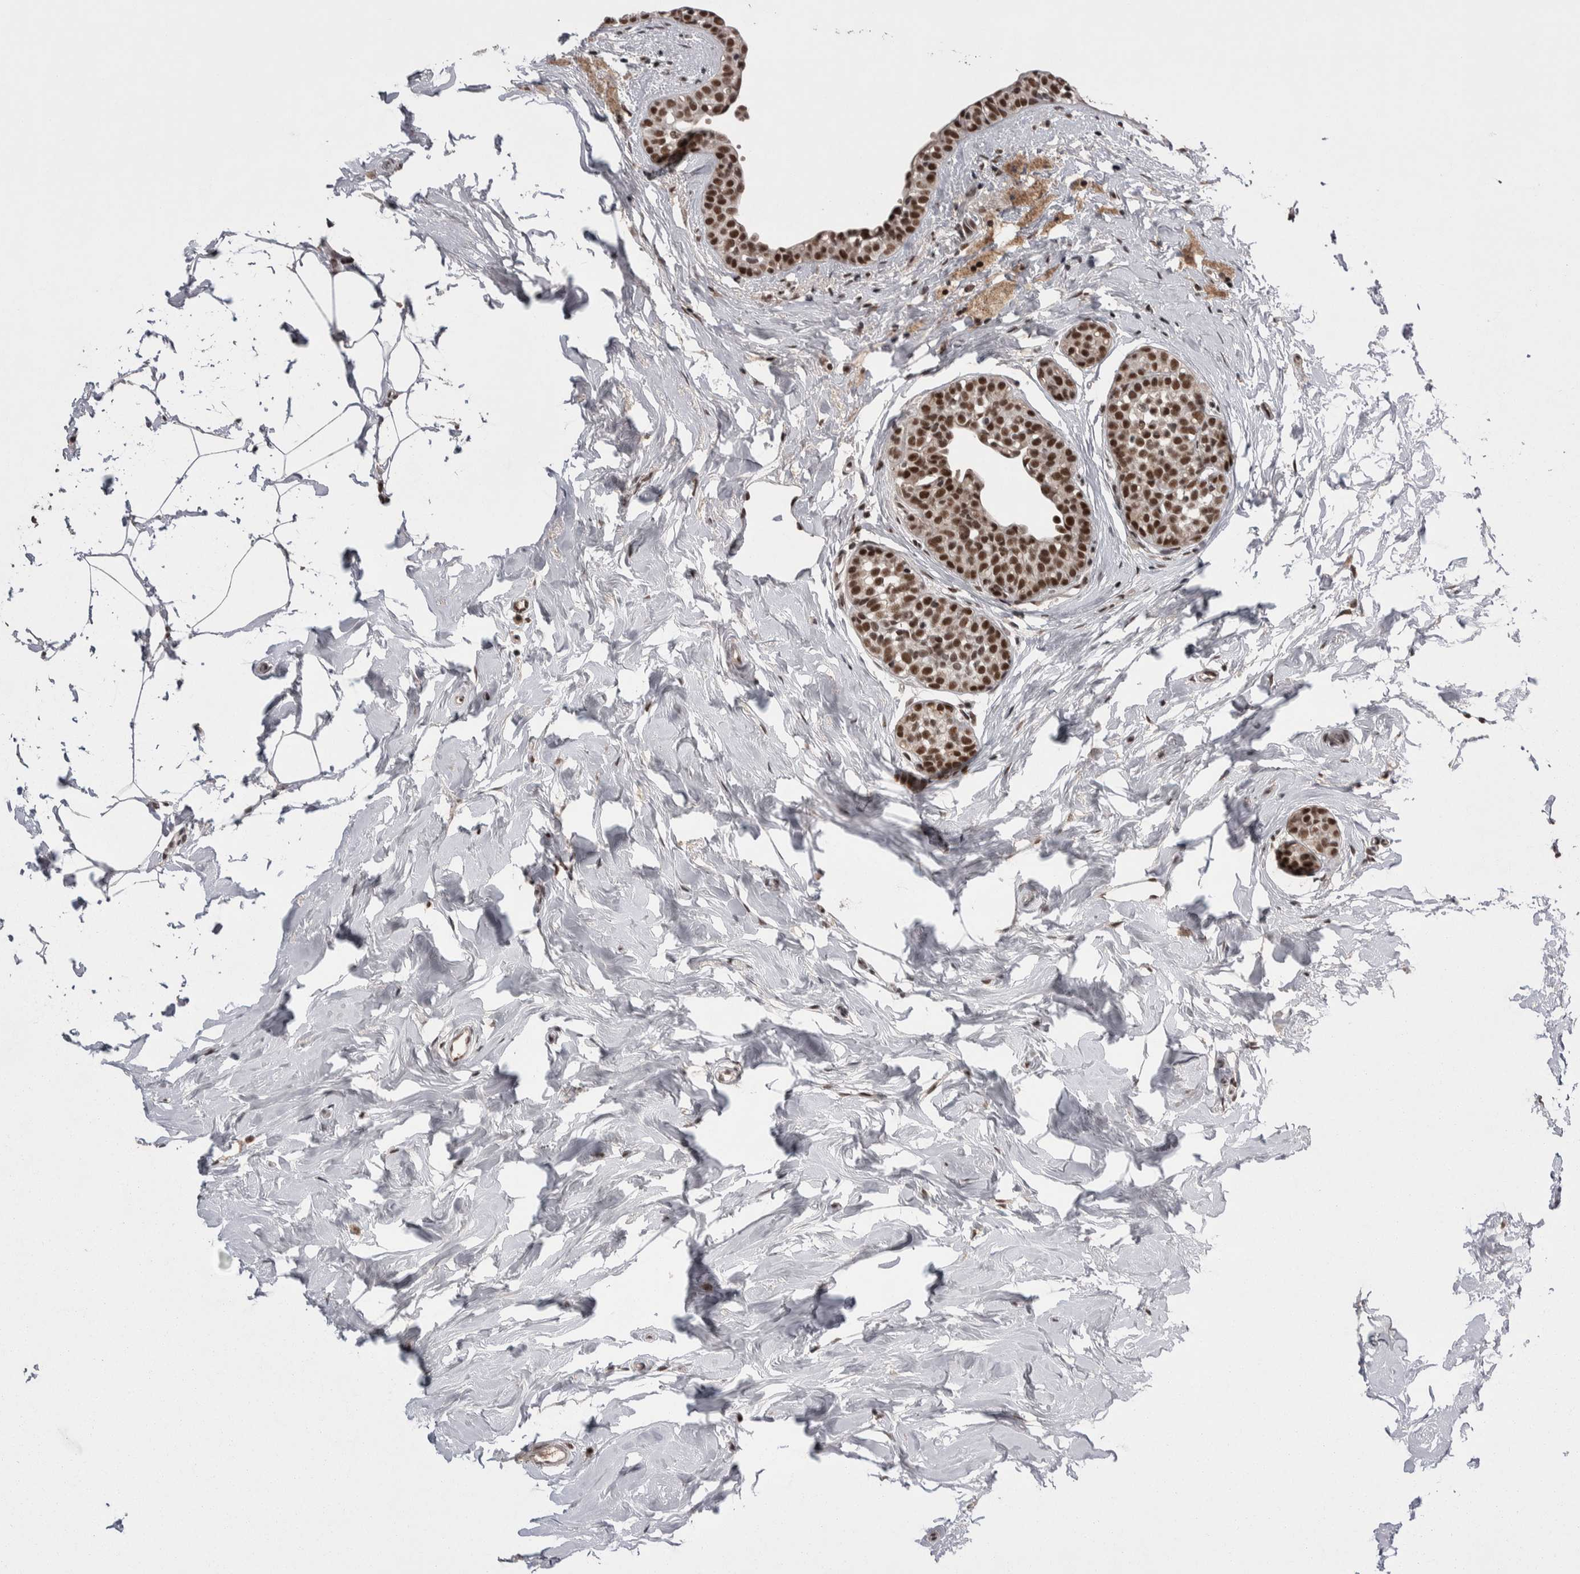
{"staining": {"intensity": "strong", "quantity": ">75%", "location": "nuclear"}, "tissue": "breast cancer", "cell_type": "Tumor cells", "image_type": "cancer", "snomed": [{"axis": "morphology", "description": "Duct carcinoma"}, {"axis": "topography", "description": "Breast"}], "caption": "Immunohistochemistry (IHC) of infiltrating ductal carcinoma (breast) demonstrates high levels of strong nuclear staining in approximately >75% of tumor cells.", "gene": "DMTF1", "patient": {"sex": "female", "age": 55}}